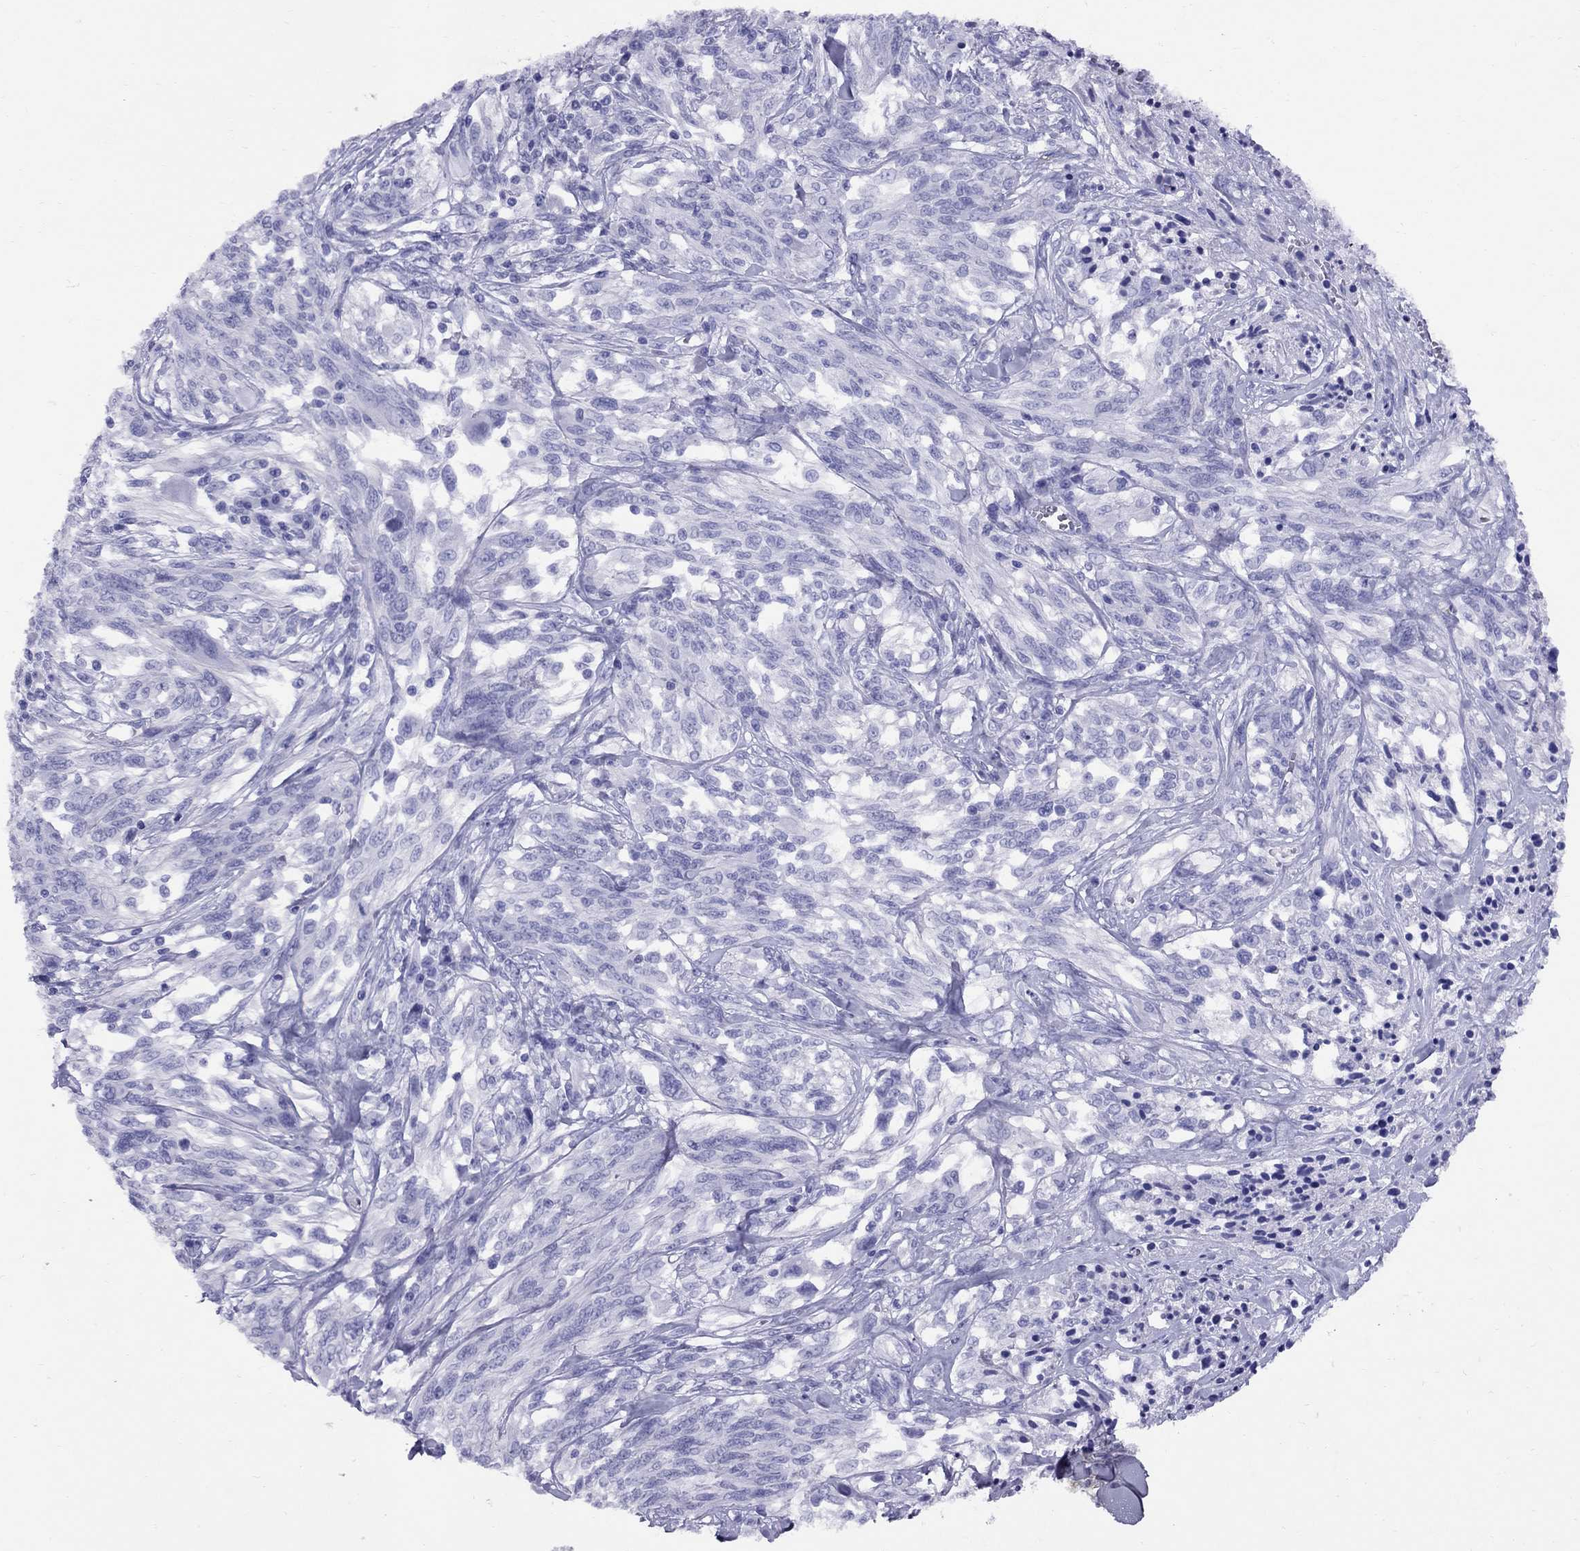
{"staining": {"intensity": "negative", "quantity": "none", "location": "none"}, "tissue": "melanoma", "cell_type": "Tumor cells", "image_type": "cancer", "snomed": [{"axis": "morphology", "description": "Malignant melanoma, NOS"}, {"axis": "topography", "description": "Skin"}], "caption": "DAB (3,3'-diaminobenzidine) immunohistochemical staining of malignant melanoma reveals no significant positivity in tumor cells. Nuclei are stained in blue.", "gene": "AVPR1B", "patient": {"sex": "female", "age": 91}}